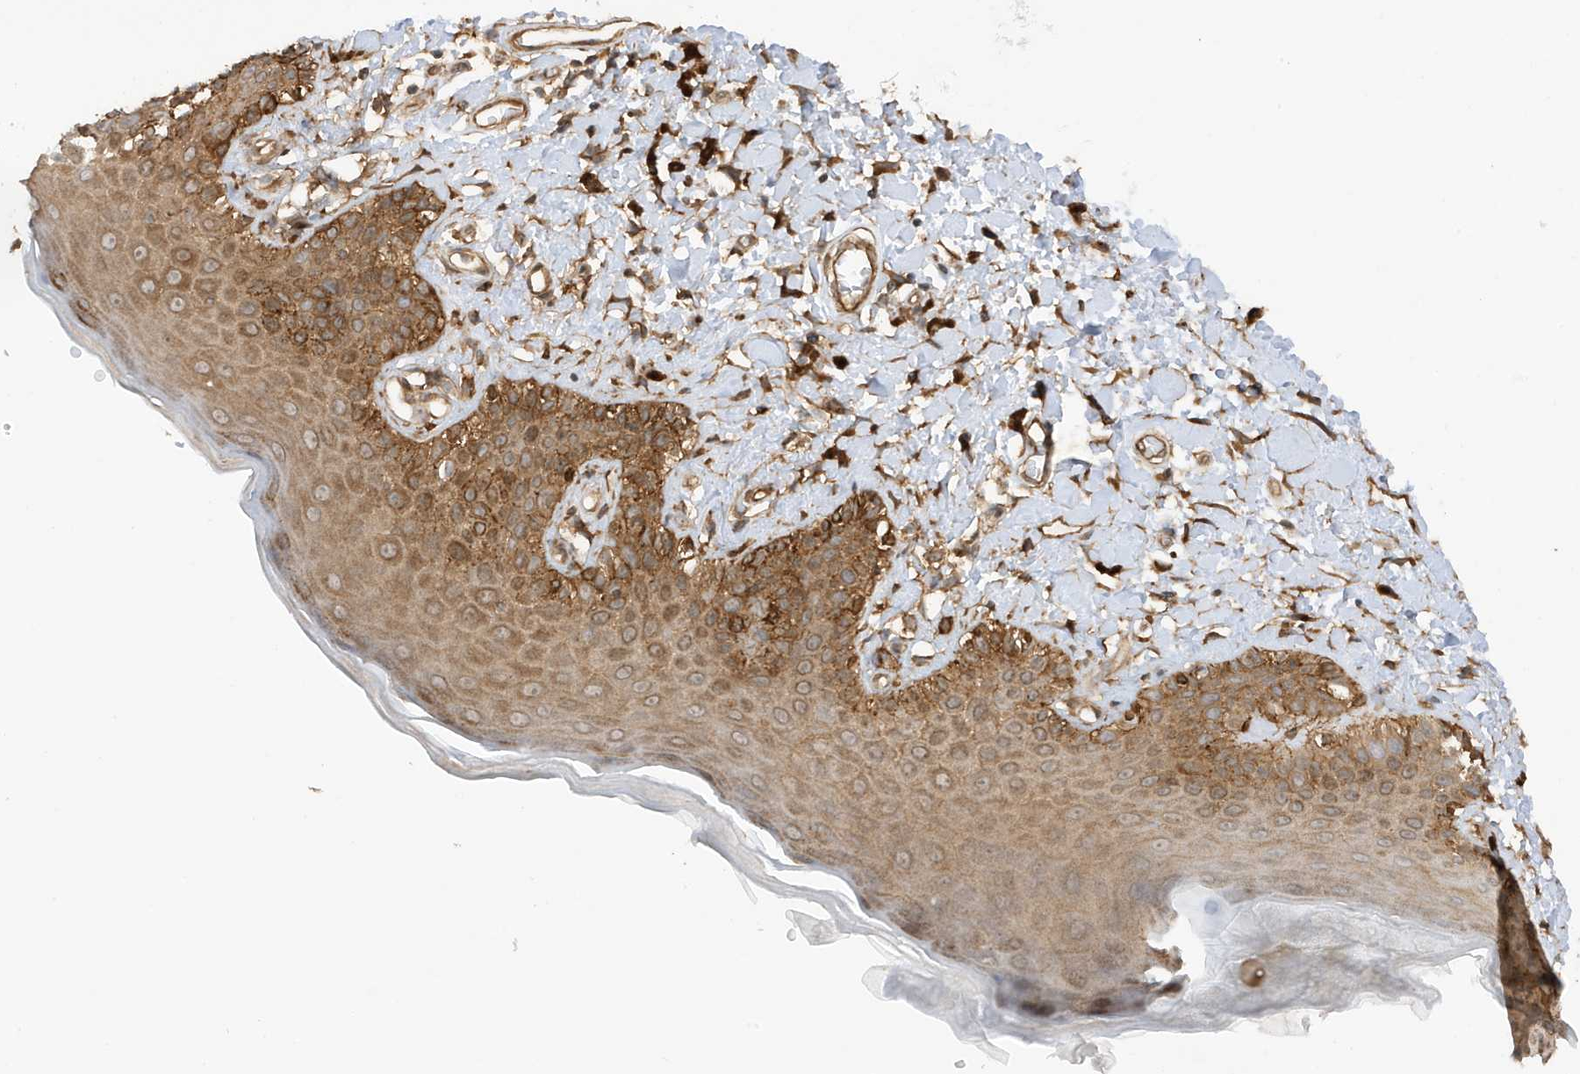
{"staining": {"intensity": "moderate", "quantity": ">75%", "location": "cytoplasmic/membranous"}, "tissue": "skin", "cell_type": "Epidermal cells", "image_type": "normal", "snomed": [{"axis": "morphology", "description": "Normal tissue, NOS"}, {"axis": "topography", "description": "Anal"}], "caption": "IHC histopathology image of normal skin: skin stained using immunohistochemistry (IHC) reveals medium levels of moderate protein expression localized specifically in the cytoplasmic/membranous of epidermal cells, appearing as a cytoplasmic/membranous brown color.", "gene": "CDC42EP3", "patient": {"sex": "female", "age": 78}}